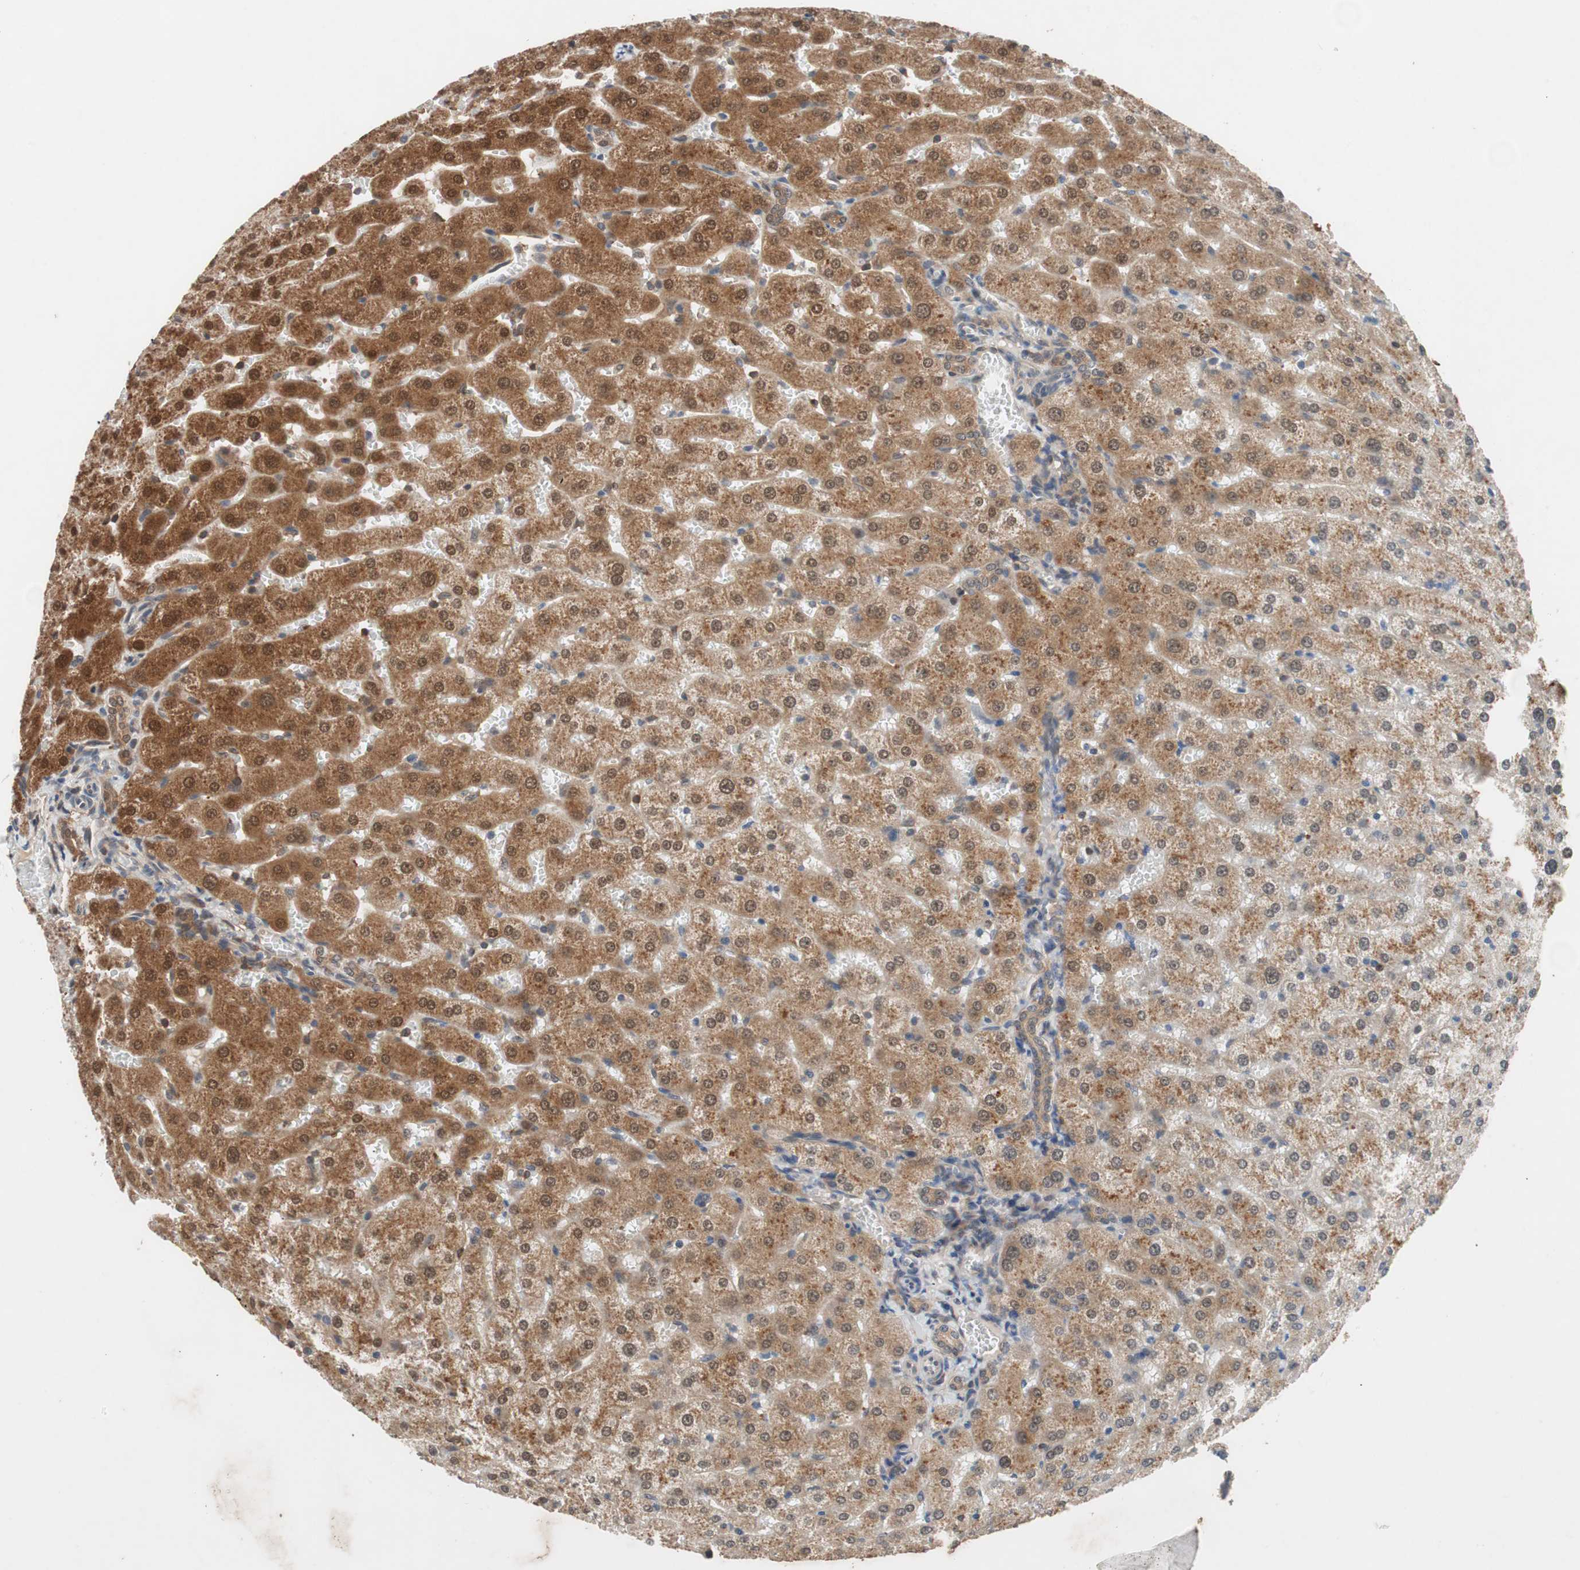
{"staining": {"intensity": "weak", "quantity": ">75%", "location": "cytoplasmic/membranous"}, "tissue": "liver", "cell_type": "Cholangiocytes", "image_type": "normal", "snomed": [{"axis": "morphology", "description": "Normal tissue, NOS"}, {"axis": "morphology", "description": "Fibrosis, NOS"}, {"axis": "topography", "description": "Liver"}], "caption": "Immunohistochemistry micrograph of unremarkable liver: human liver stained using immunohistochemistry demonstrates low levels of weak protein expression localized specifically in the cytoplasmic/membranous of cholangiocytes, appearing as a cytoplasmic/membranous brown color.", "gene": "GALT", "patient": {"sex": "female", "age": 29}}